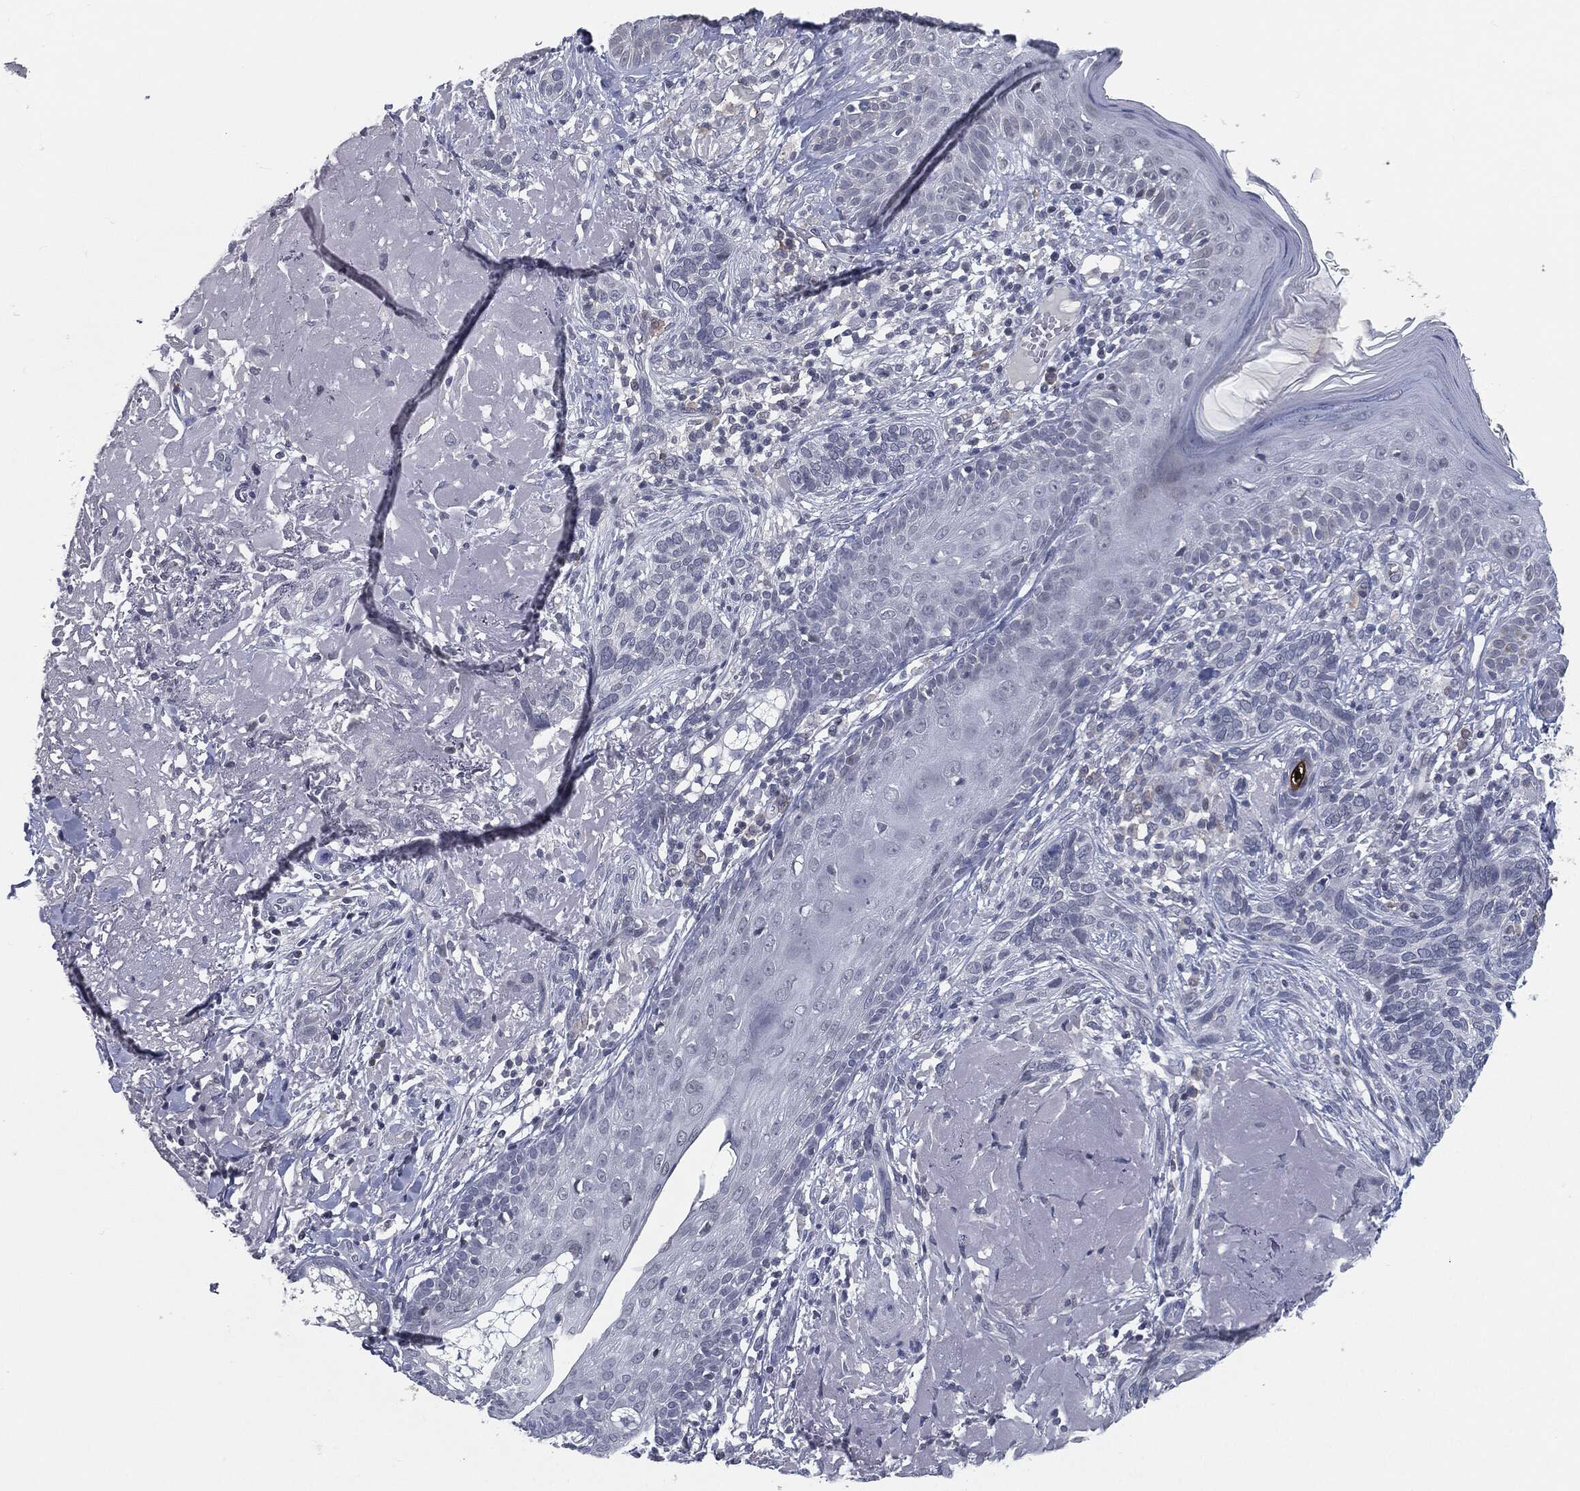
{"staining": {"intensity": "negative", "quantity": "none", "location": "none"}, "tissue": "skin cancer", "cell_type": "Tumor cells", "image_type": "cancer", "snomed": [{"axis": "morphology", "description": "Basal cell carcinoma"}, {"axis": "topography", "description": "Skin"}], "caption": "Tumor cells show no significant protein staining in skin basal cell carcinoma.", "gene": "PROM1", "patient": {"sex": "male", "age": 91}}